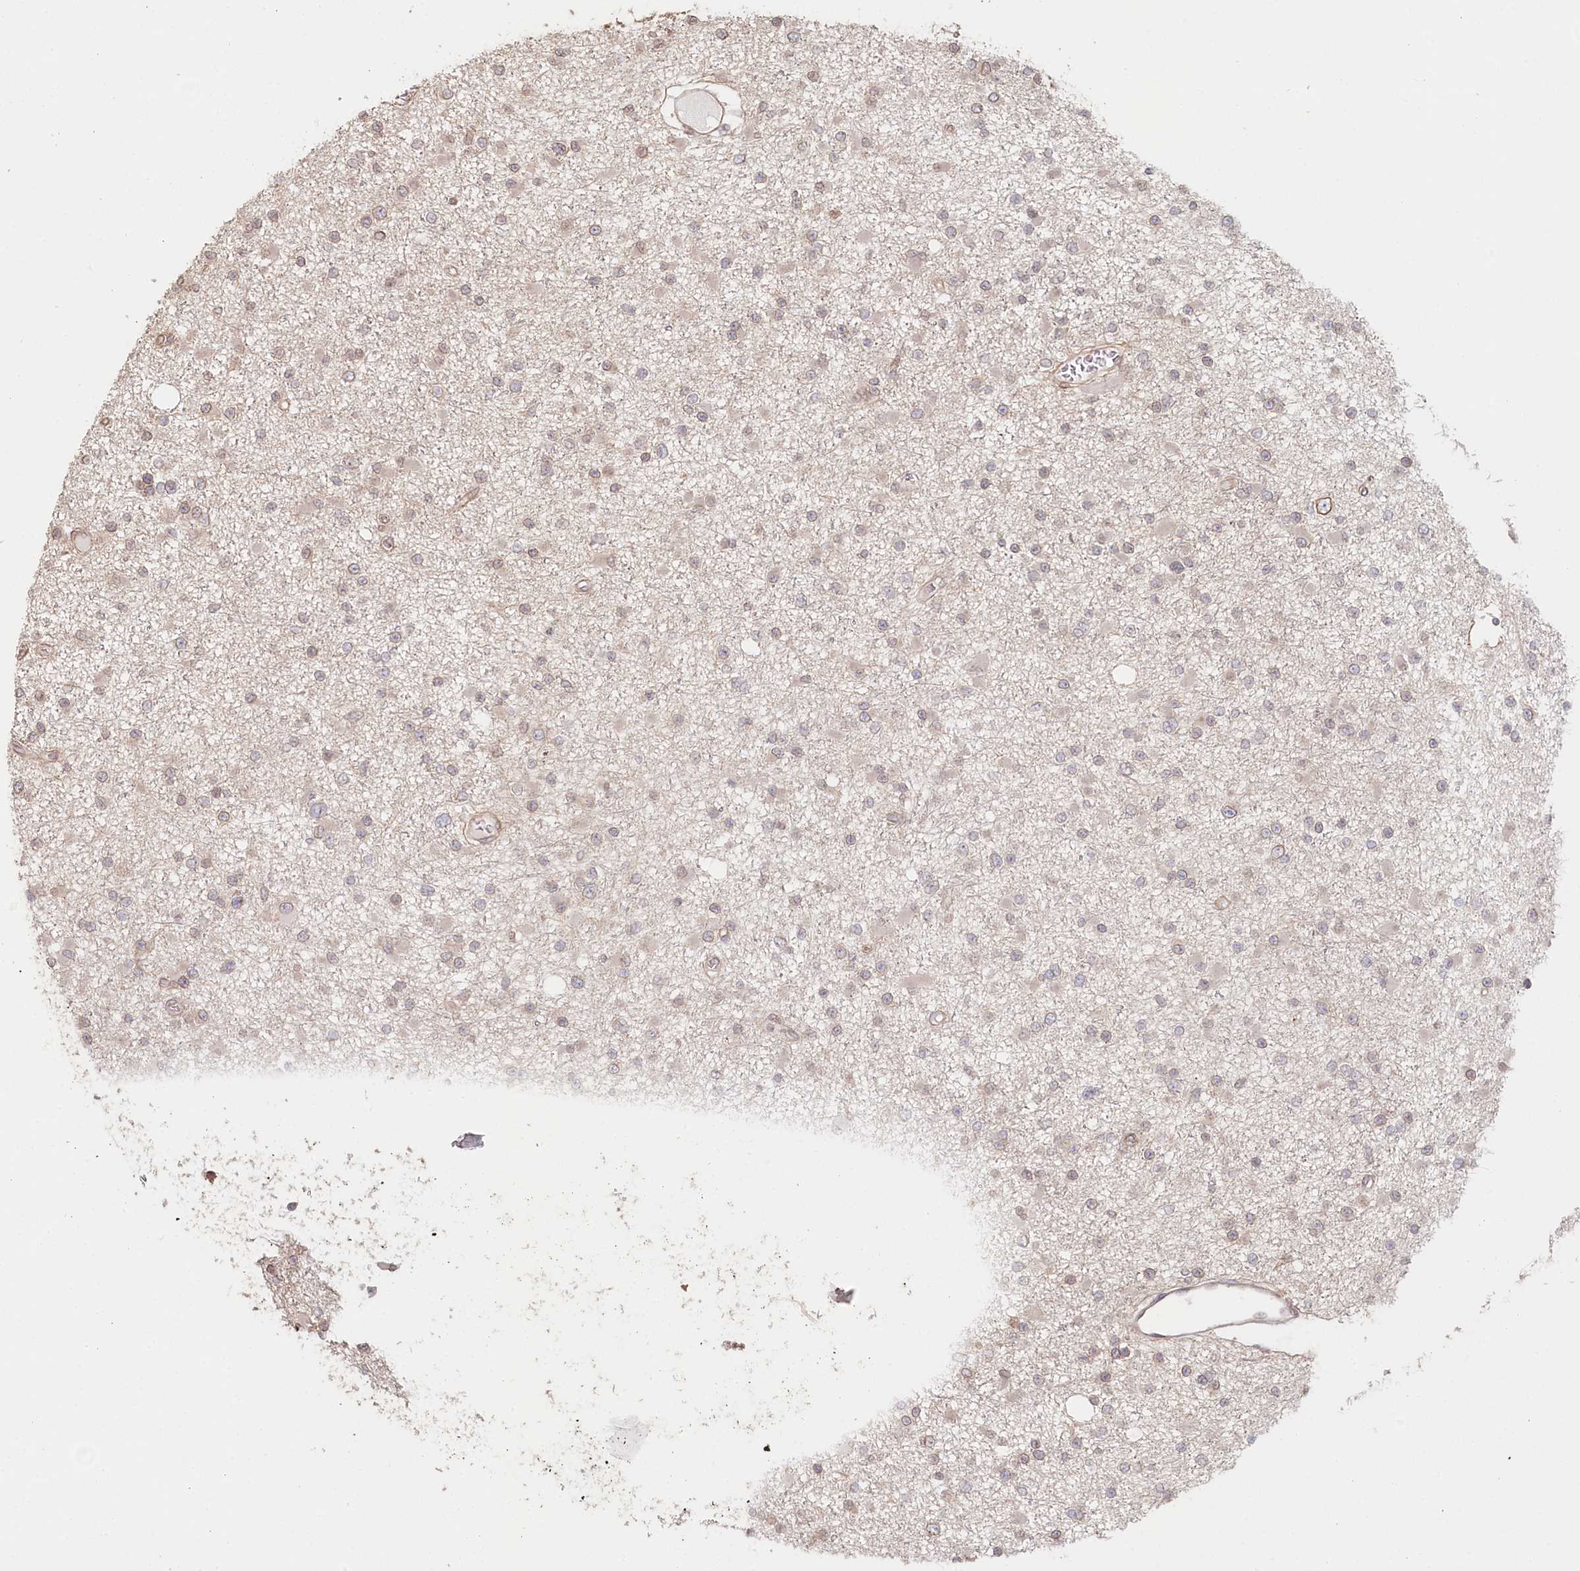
{"staining": {"intensity": "negative", "quantity": "none", "location": "none"}, "tissue": "glioma", "cell_type": "Tumor cells", "image_type": "cancer", "snomed": [{"axis": "morphology", "description": "Glioma, malignant, Low grade"}, {"axis": "topography", "description": "Brain"}], "caption": "Tumor cells are negative for protein expression in human glioma.", "gene": "TCHP", "patient": {"sex": "female", "age": 22}}